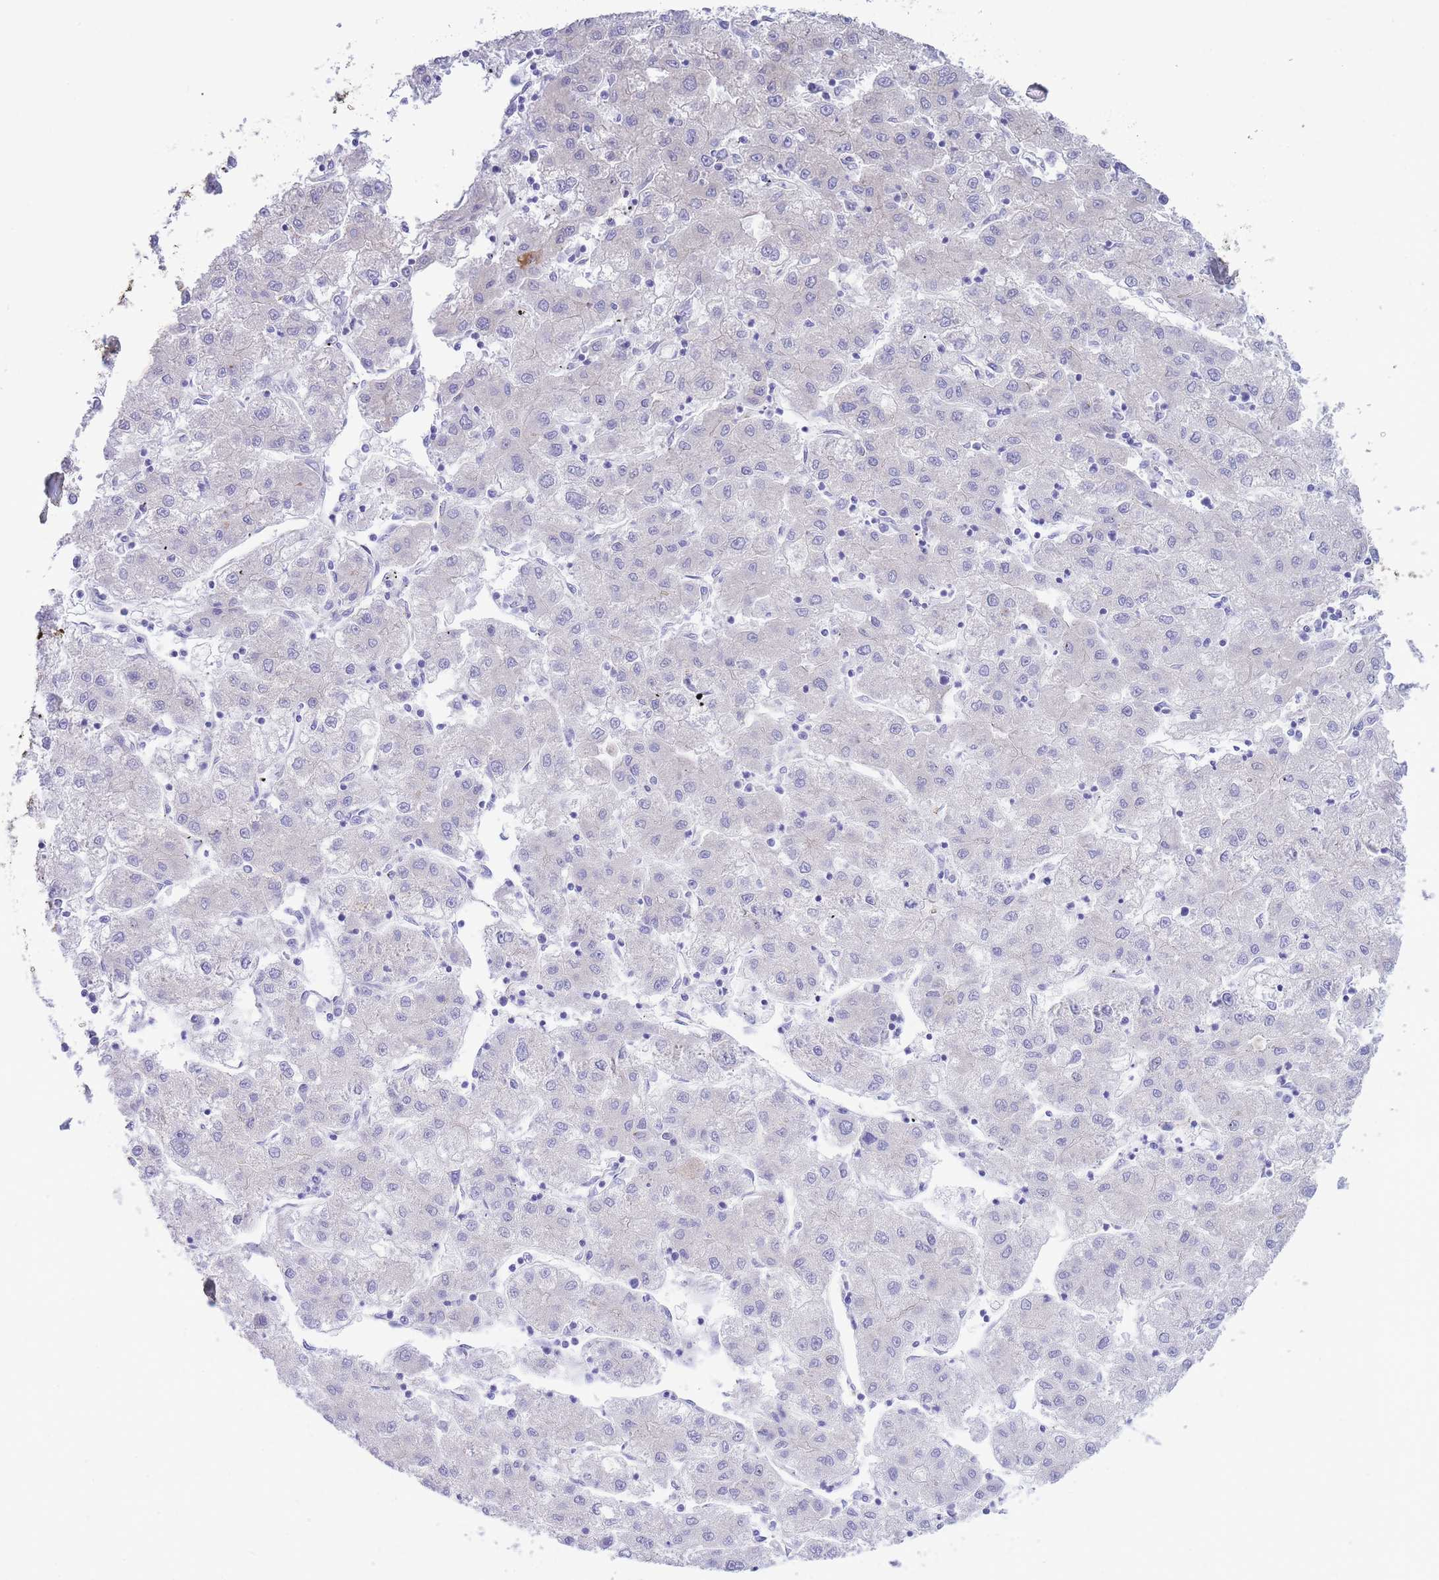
{"staining": {"intensity": "negative", "quantity": "none", "location": "none"}, "tissue": "liver cancer", "cell_type": "Tumor cells", "image_type": "cancer", "snomed": [{"axis": "morphology", "description": "Carcinoma, Hepatocellular, NOS"}, {"axis": "topography", "description": "Liver"}], "caption": "Tumor cells show no significant staining in liver cancer (hepatocellular carcinoma). (DAB (3,3'-diaminobenzidine) immunohistochemistry (IHC) visualized using brightfield microscopy, high magnification).", "gene": "DET1", "patient": {"sex": "male", "age": 72}}